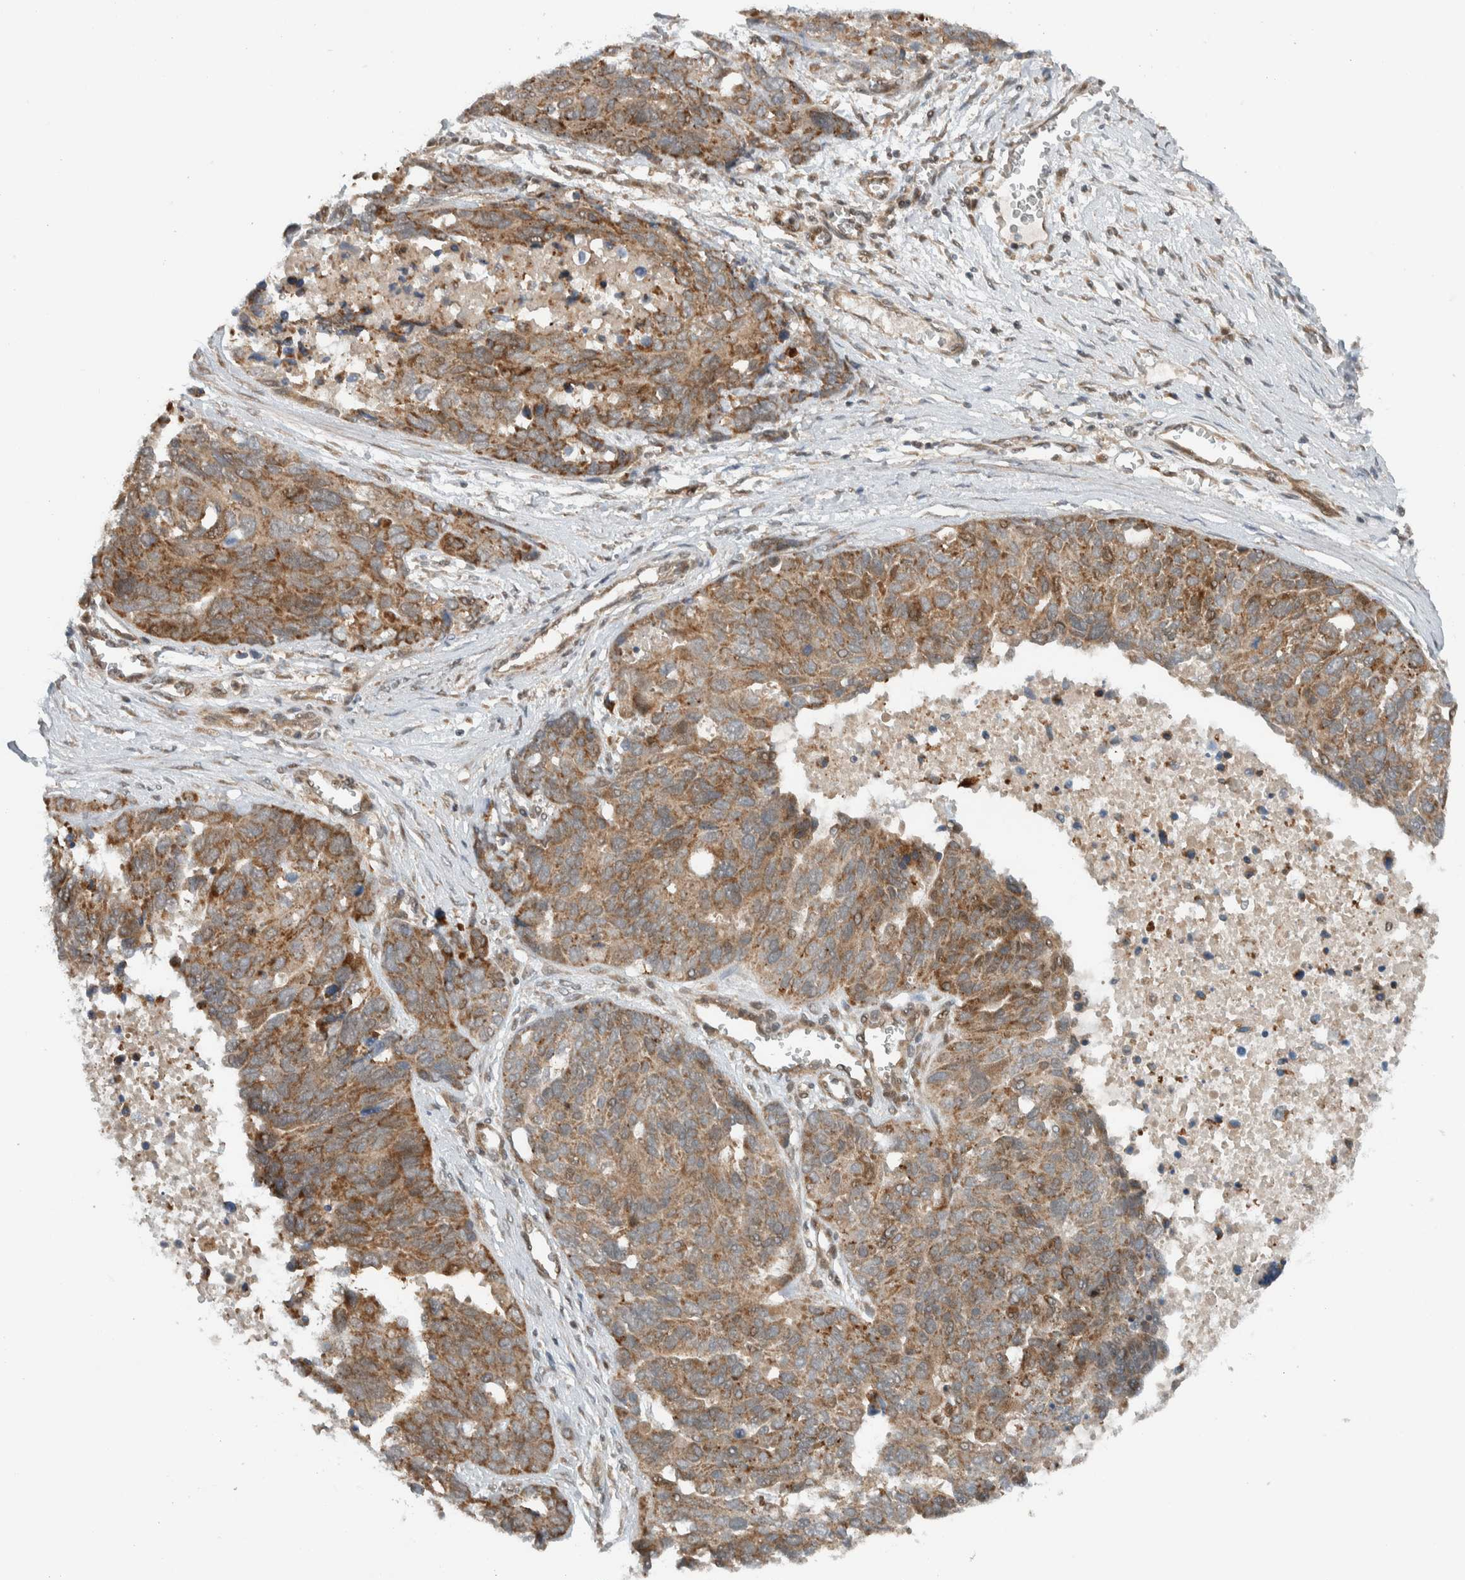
{"staining": {"intensity": "weak", "quantity": ">75%", "location": "cytoplasmic/membranous"}, "tissue": "ovarian cancer", "cell_type": "Tumor cells", "image_type": "cancer", "snomed": [{"axis": "morphology", "description": "Cystadenocarcinoma, serous, NOS"}, {"axis": "topography", "description": "Ovary"}], "caption": "Human serous cystadenocarcinoma (ovarian) stained with a brown dye displays weak cytoplasmic/membranous positive staining in about >75% of tumor cells.", "gene": "KLHL6", "patient": {"sex": "female", "age": 44}}